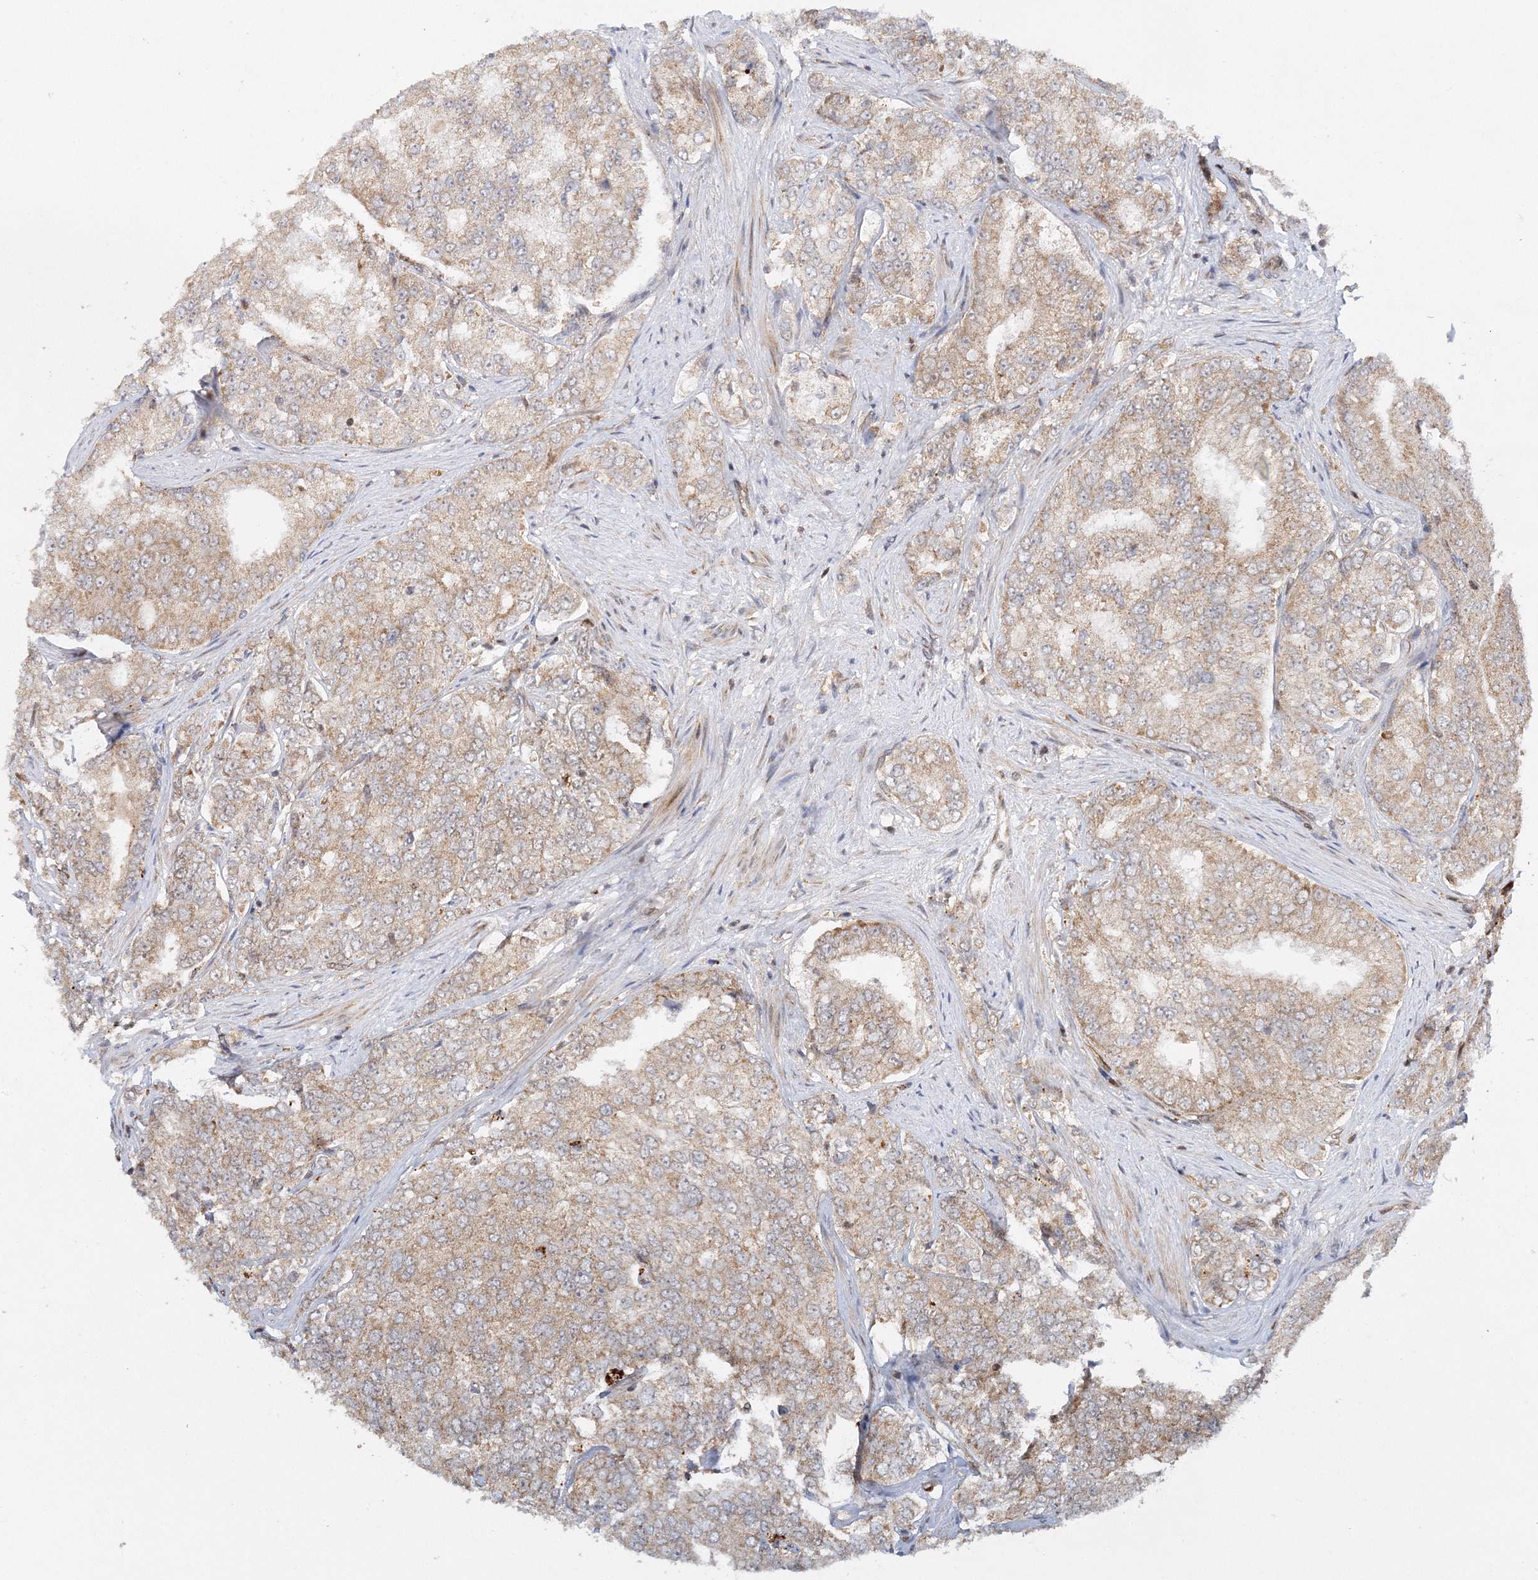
{"staining": {"intensity": "weak", "quantity": ">75%", "location": "cytoplasmic/membranous"}, "tissue": "prostate cancer", "cell_type": "Tumor cells", "image_type": "cancer", "snomed": [{"axis": "morphology", "description": "Adenocarcinoma, High grade"}, {"axis": "topography", "description": "Prostate"}], "caption": "This micrograph reveals immunohistochemistry staining of prostate cancer (high-grade adenocarcinoma), with low weak cytoplasmic/membranous staining in about >75% of tumor cells.", "gene": "RAB11FIP2", "patient": {"sex": "male", "age": 58}}